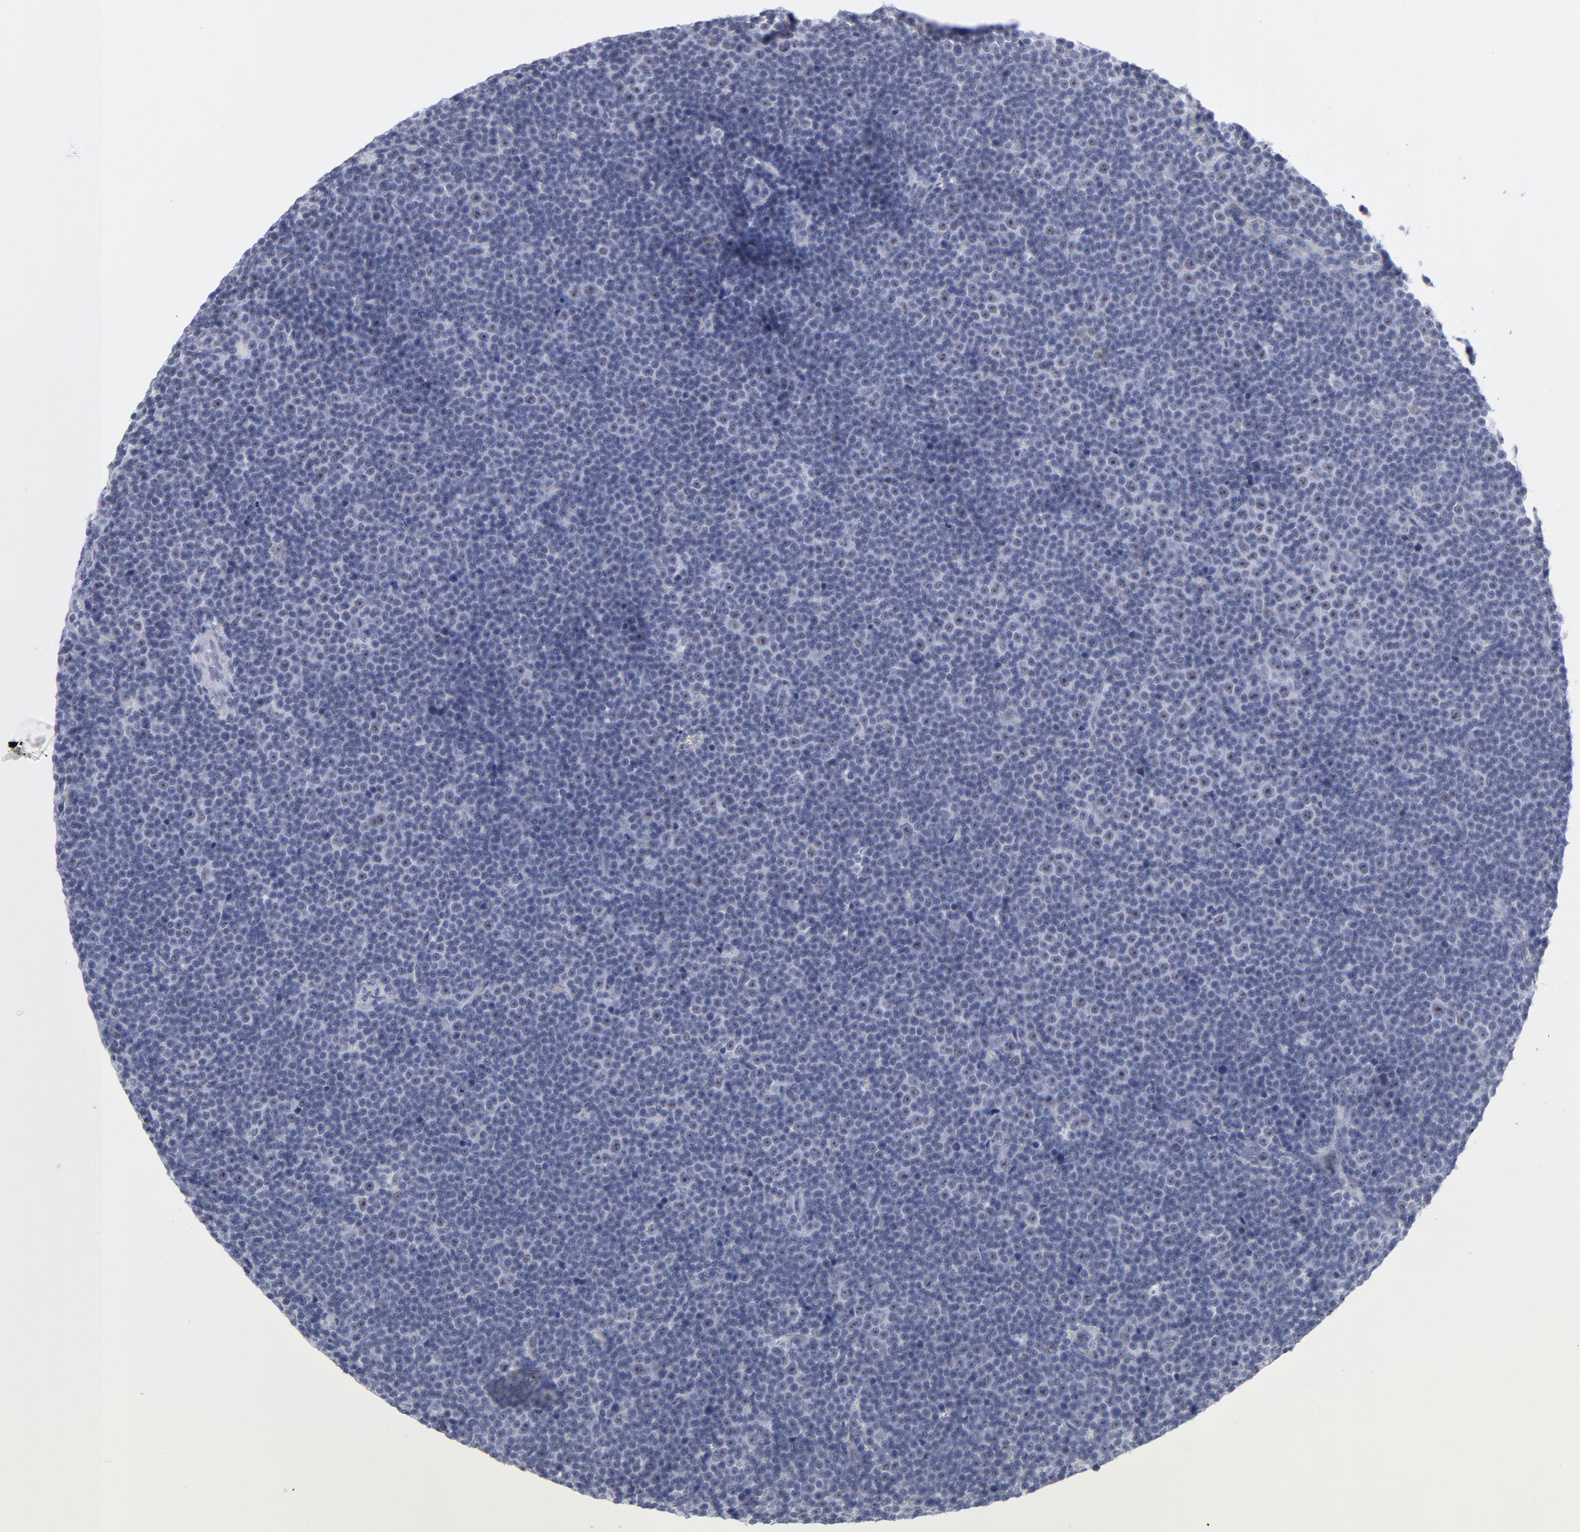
{"staining": {"intensity": "weak", "quantity": "<25%", "location": "nuclear"}, "tissue": "lymphoma", "cell_type": "Tumor cells", "image_type": "cancer", "snomed": [{"axis": "morphology", "description": "Malignant lymphoma, non-Hodgkin's type, Low grade"}, {"axis": "topography", "description": "Lymph node"}], "caption": "Immunohistochemistry photomicrograph of neoplastic tissue: human lymphoma stained with DAB (3,3'-diaminobenzidine) reveals no significant protein positivity in tumor cells. The staining was performed using DAB to visualize the protein expression in brown, while the nuclei were stained in blue with hematoxylin (Magnification: 20x).", "gene": "SNRPB", "patient": {"sex": "female", "age": 67}}